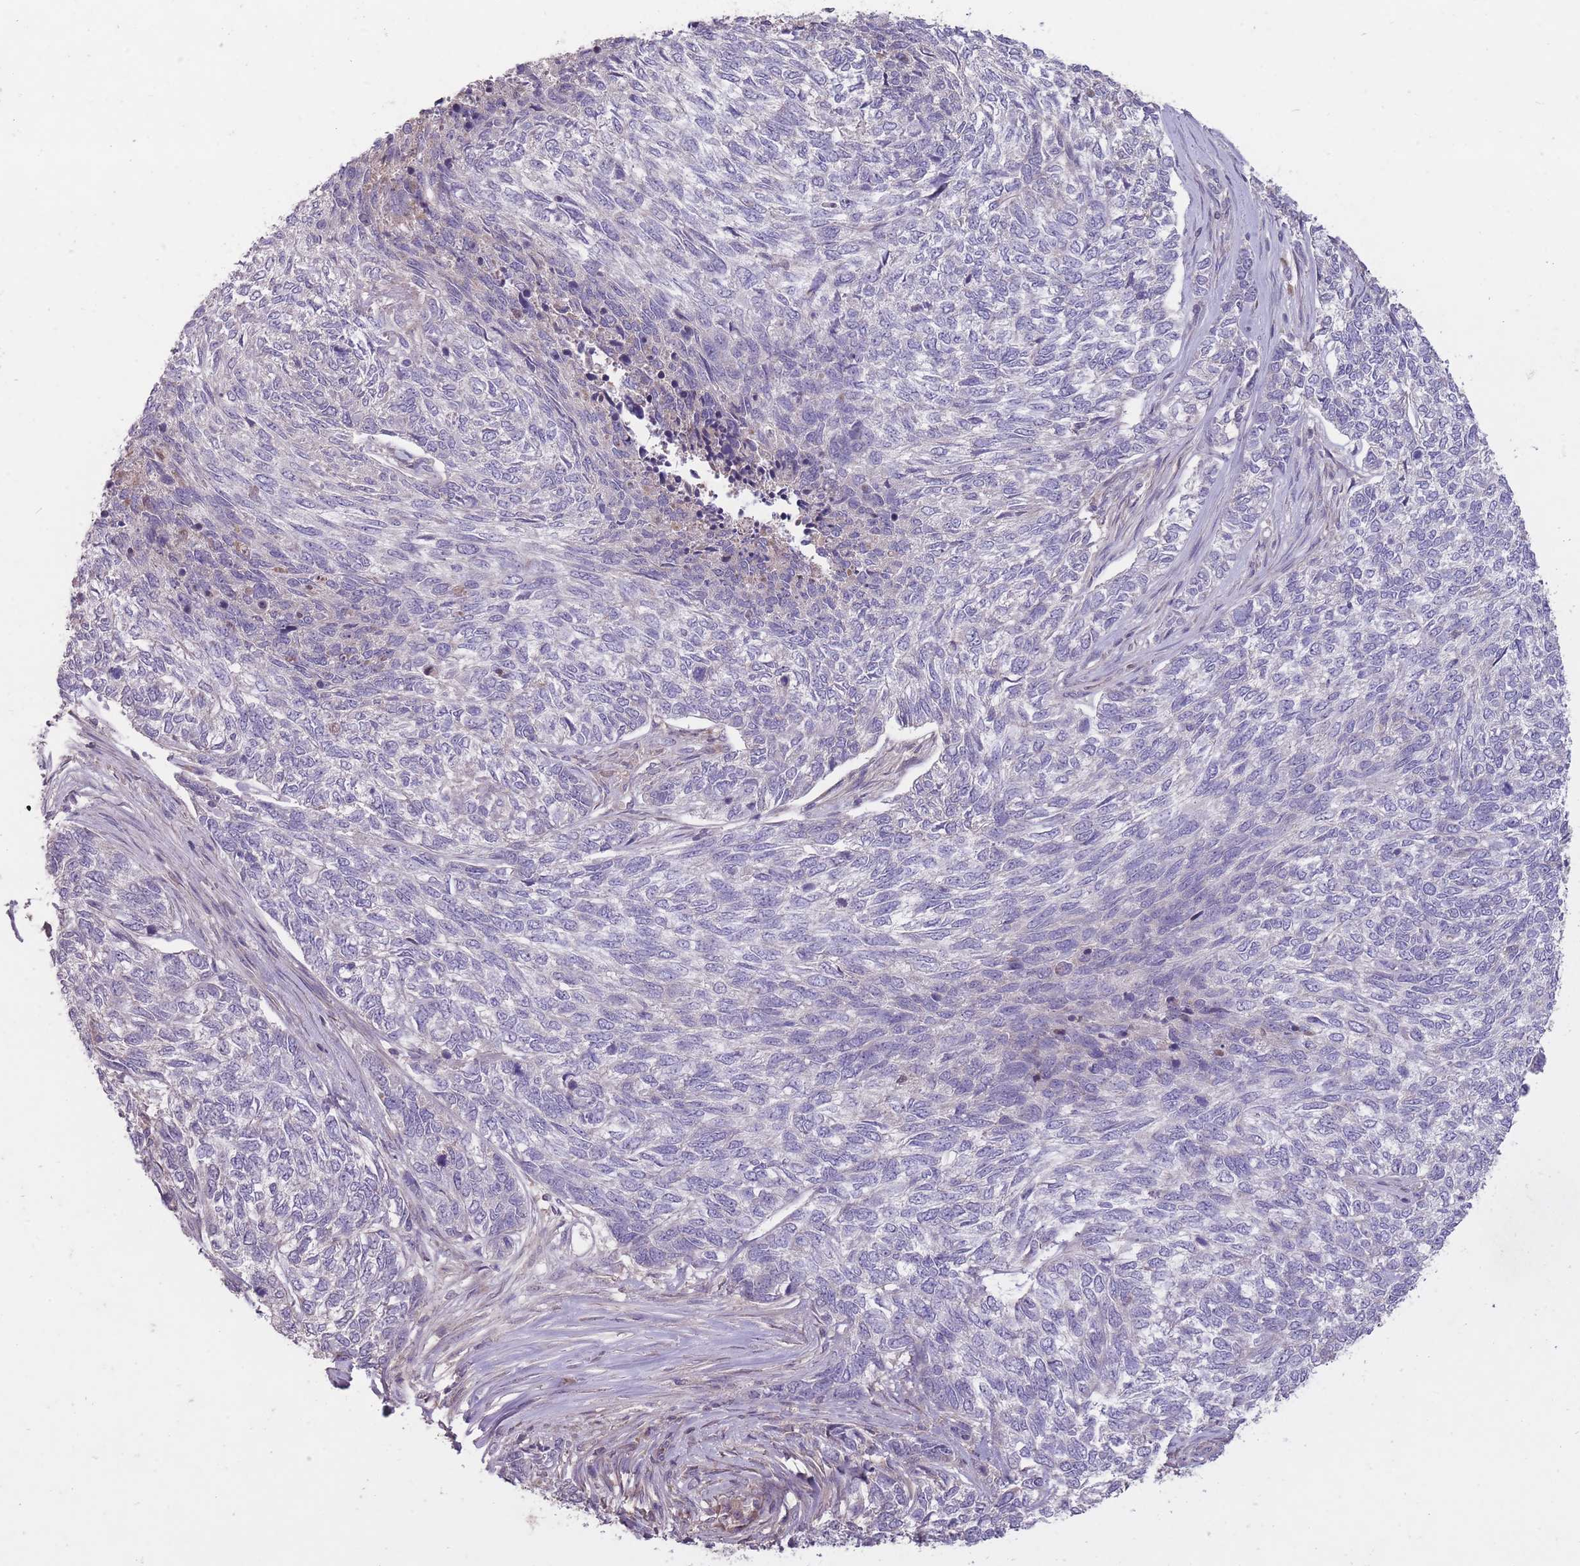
{"staining": {"intensity": "negative", "quantity": "none", "location": "none"}, "tissue": "skin cancer", "cell_type": "Tumor cells", "image_type": "cancer", "snomed": [{"axis": "morphology", "description": "Basal cell carcinoma"}, {"axis": "topography", "description": "Skin"}], "caption": "Protein analysis of skin basal cell carcinoma displays no significant expression in tumor cells. (Brightfield microscopy of DAB (3,3'-diaminobenzidine) immunohistochemistry (IHC) at high magnification).", "gene": "OR2V2", "patient": {"sex": "female", "age": 65}}